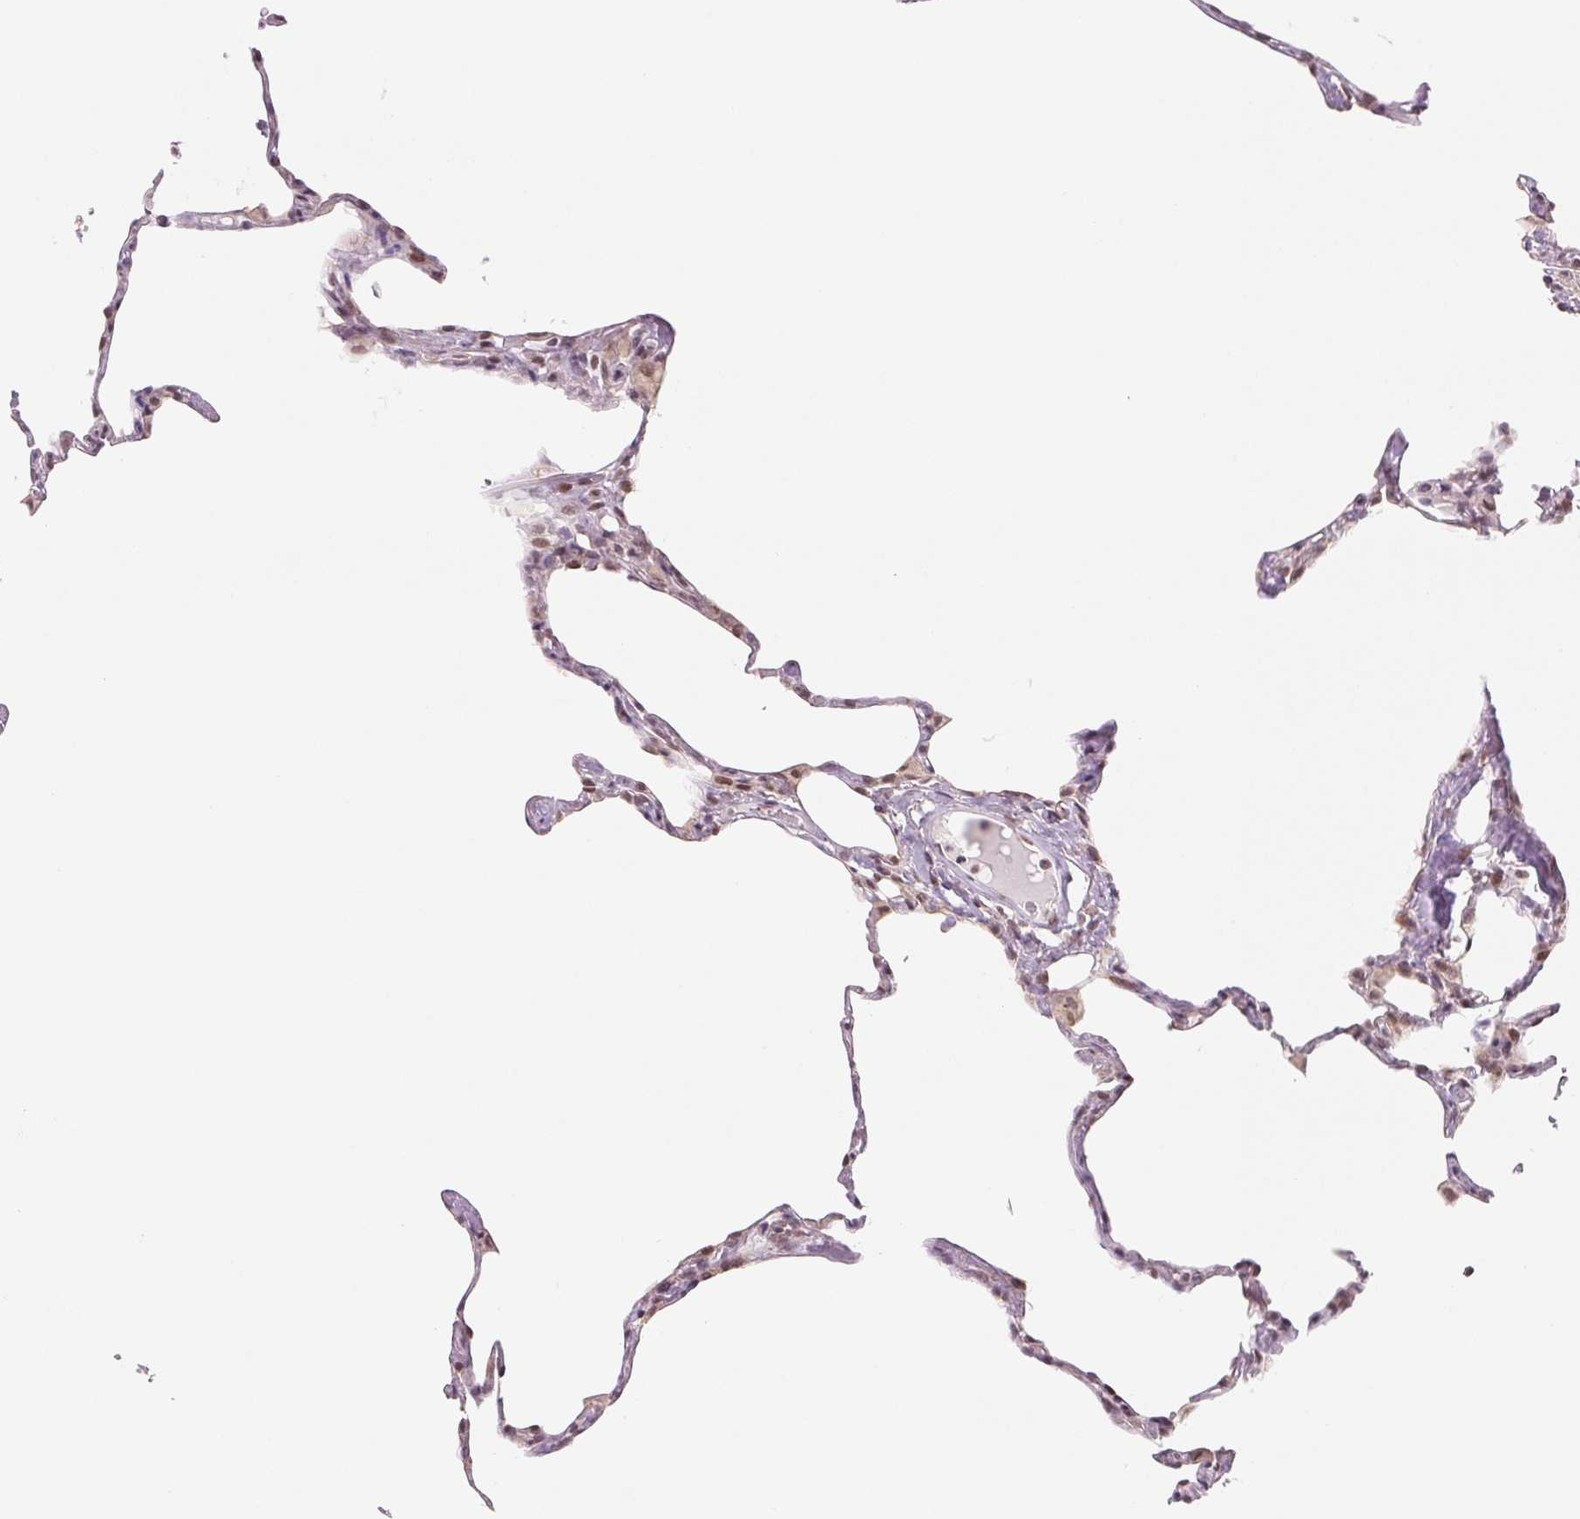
{"staining": {"intensity": "moderate", "quantity": "25%-75%", "location": "cytoplasmic/membranous,nuclear"}, "tissue": "lung", "cell_type": "Alveolar cells", "image_type": "normal", "snomed": [{"axis": "morphology", "description": "Normal tissue, NOS"}, {"axis": "topography", "description": "Lung"}], "caption": "IHC histopathology image of normal lung: lung stained using IHC demonstrates medium levels of moderate protein expression localized specifically in the cytoplasmic/membranous,nuclear of alveolar cells, appearing as a cytoplasmic/membranous,nuclear brown color.", "gene": "DNAJB6", "patient": {"sex": "male", "age": 65}}